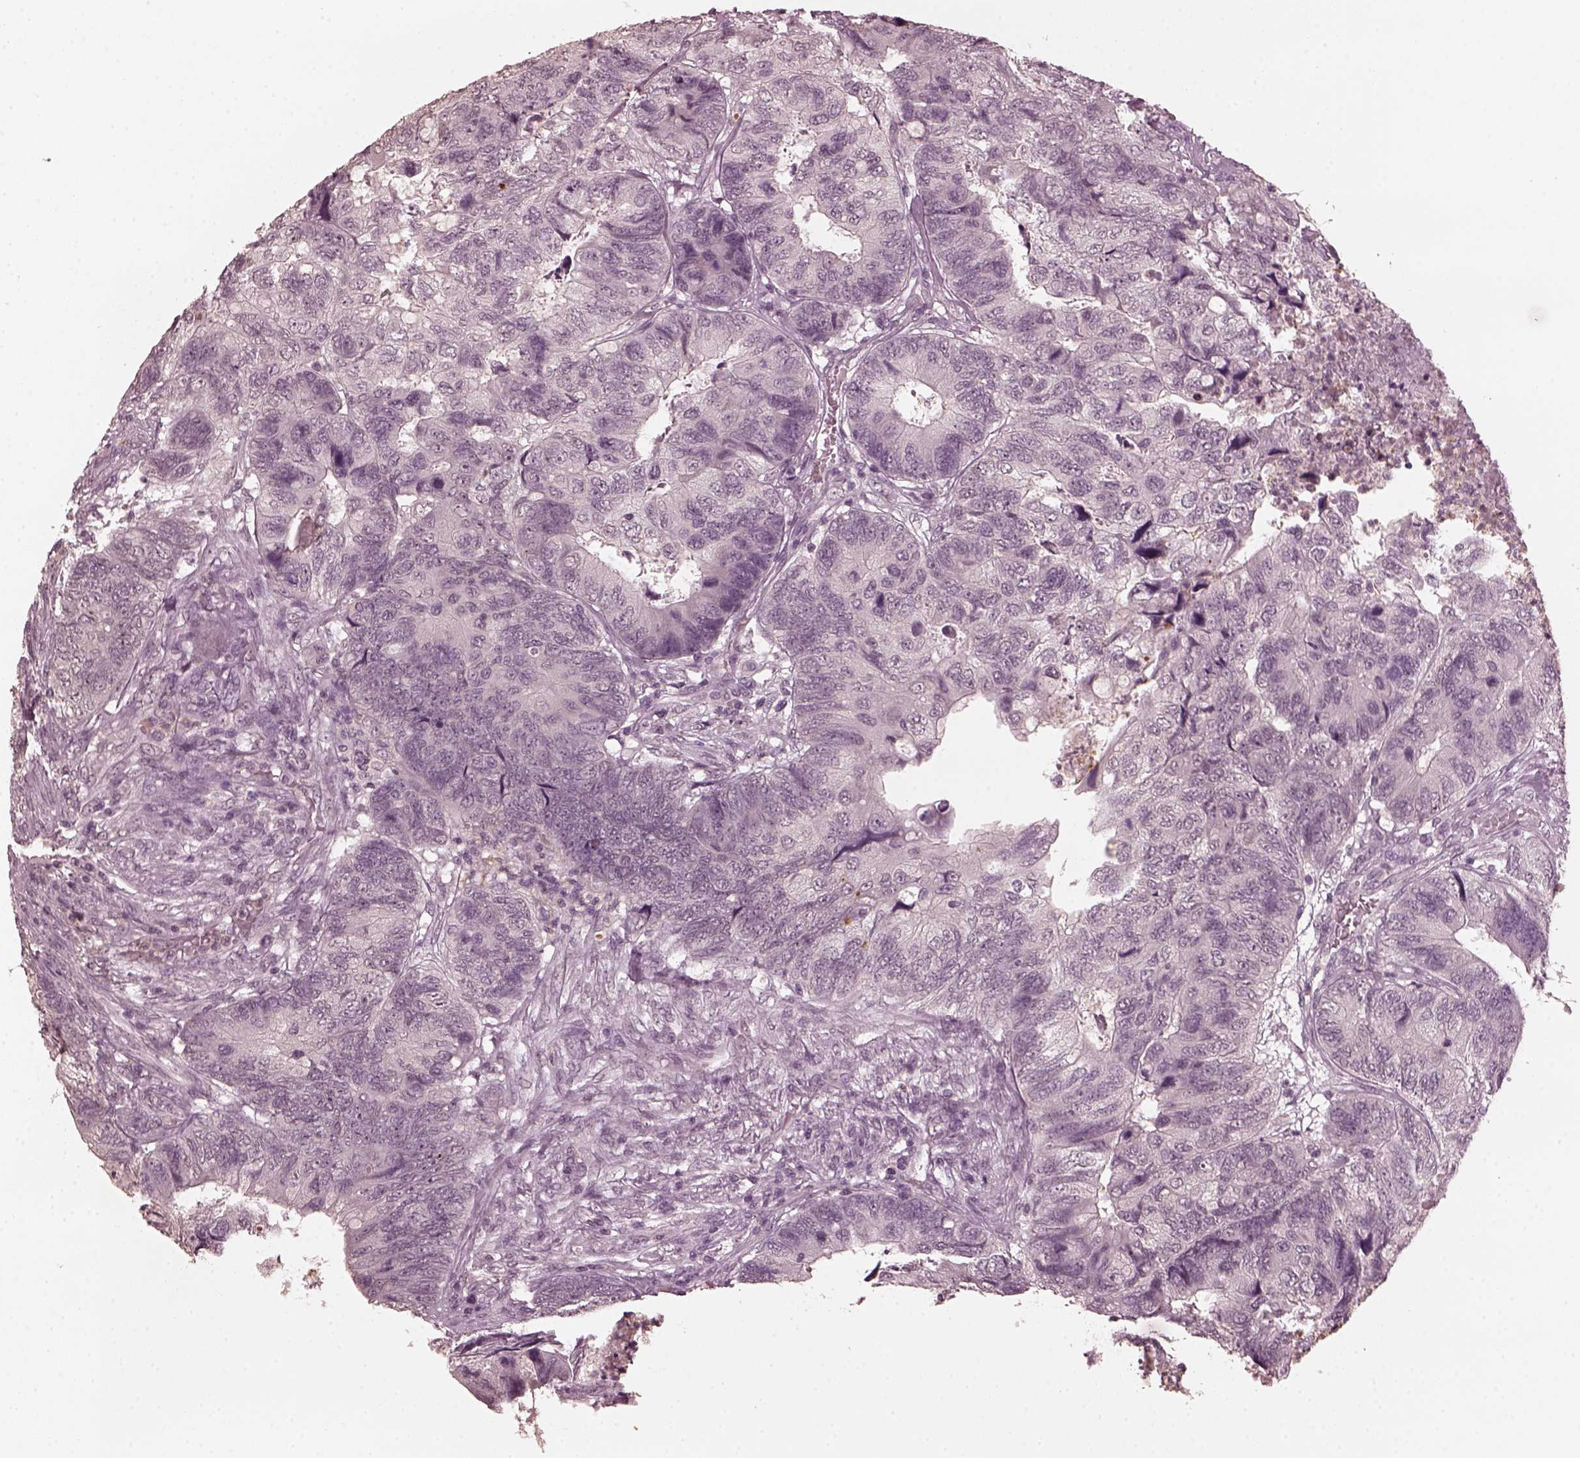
{"staining": {"intensity": "negative", "quantity": "none", "location": "none"}, "tissue": "colorectal cancer", "cell_type": "Tumor cells", "image_type": "cancer", "snomed": [{"axis": "morphology", "description": "Adenocarcinoma, NOS"}, {"axis": "topography", "description": "Colon"}], "caption": "DAB (3,3'-diaminobenzidine) immunohistochemical staining of colorectal adenocarcinoma demonstrates no significant positivity in tumor cells.", "gene": "KRT79", "patient": {"sex": "female", "age": 67}}